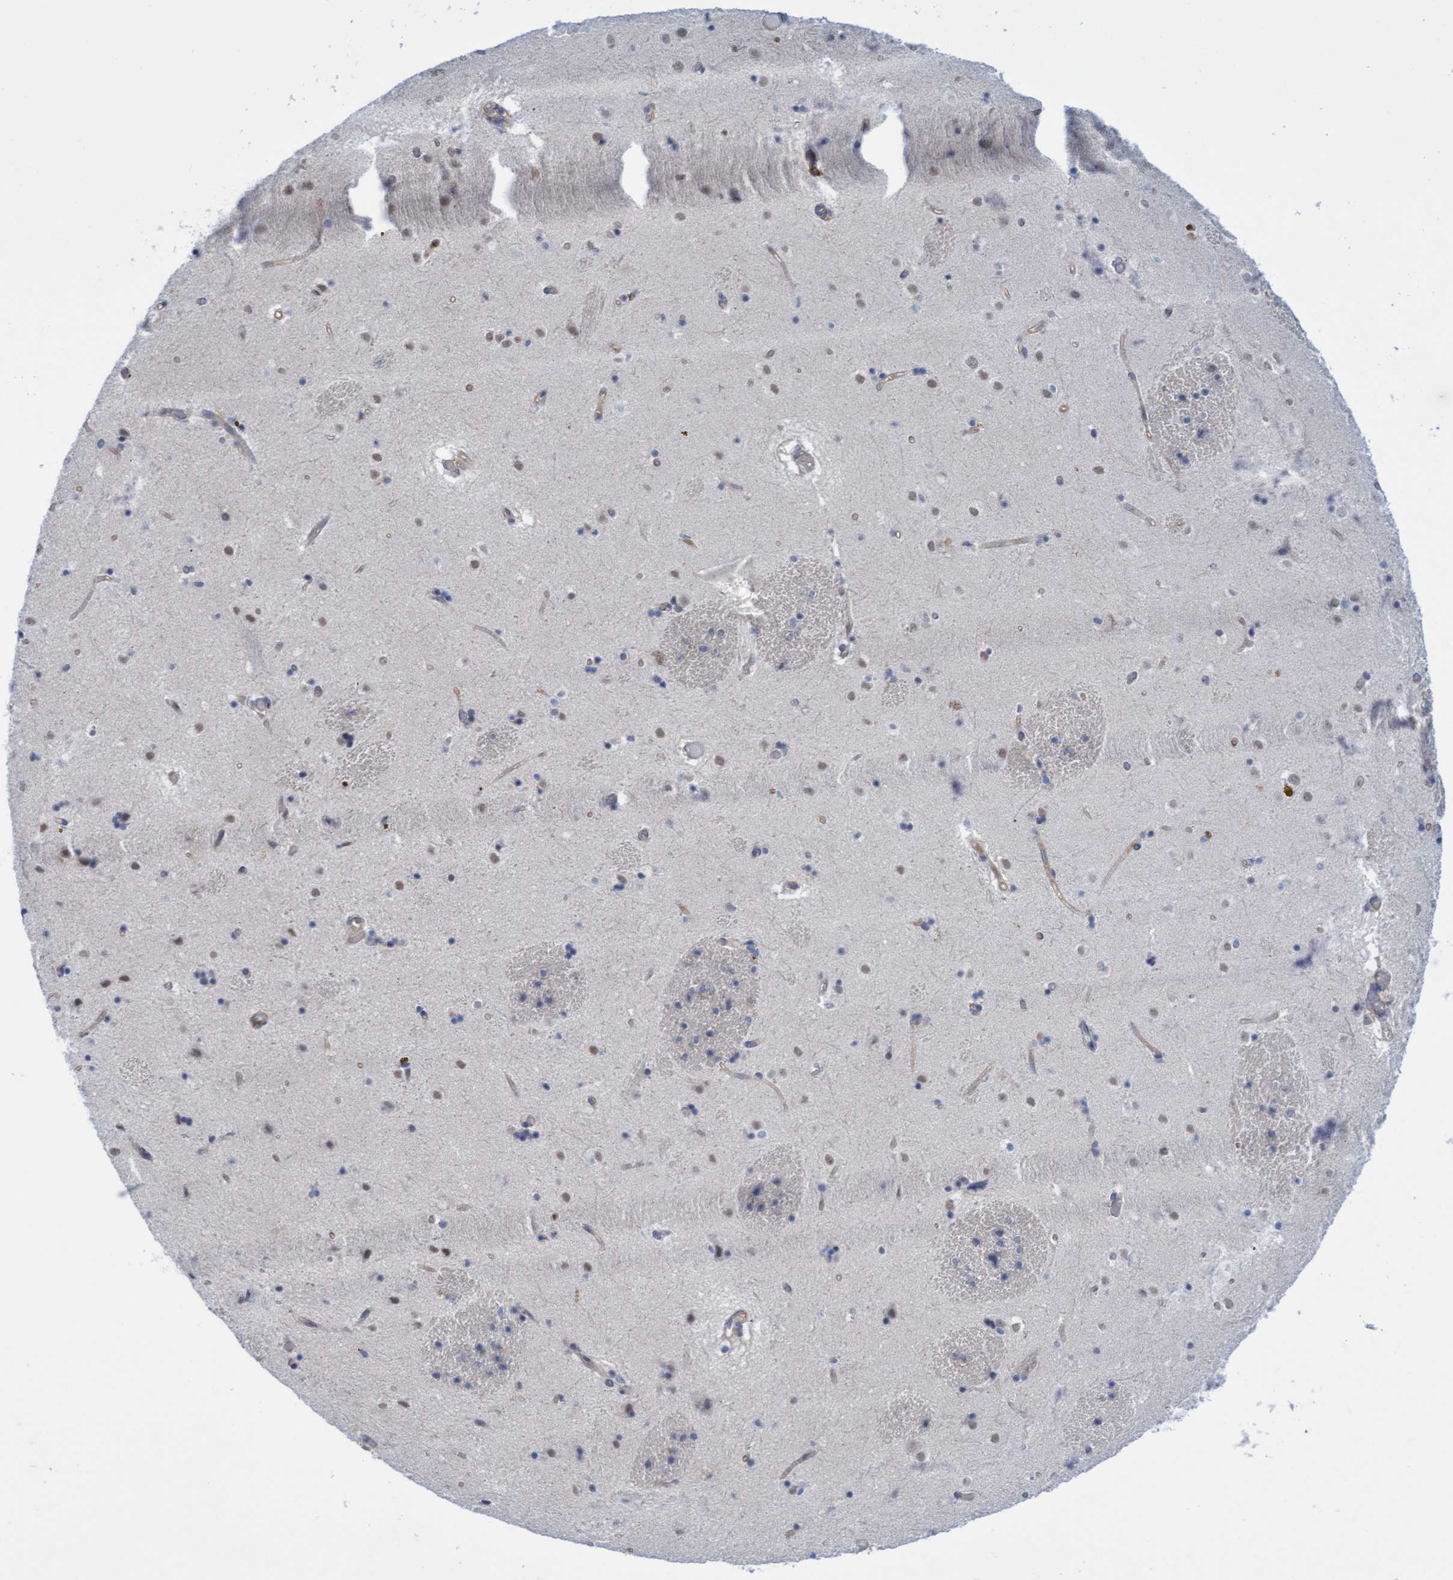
{"staining": {"intensity": "weak", "quantity": "<25%", "location": "nuclear"}, "tissue": "caudate", "cell_type": "Glial cells", "image_type": "normal", "snomed": [{"axis": "morphology", "description": "Normal tissue, NOS"}, {"axis": "topography", "description": "Lateral ventricle wall"}], "caption": "Caudate stained for a protein using immunohistochemistry (IHC) demonstrates no positivity glial cells.", "gene": "FNBP1", "patient": {"sex": "male", "age": 70}}